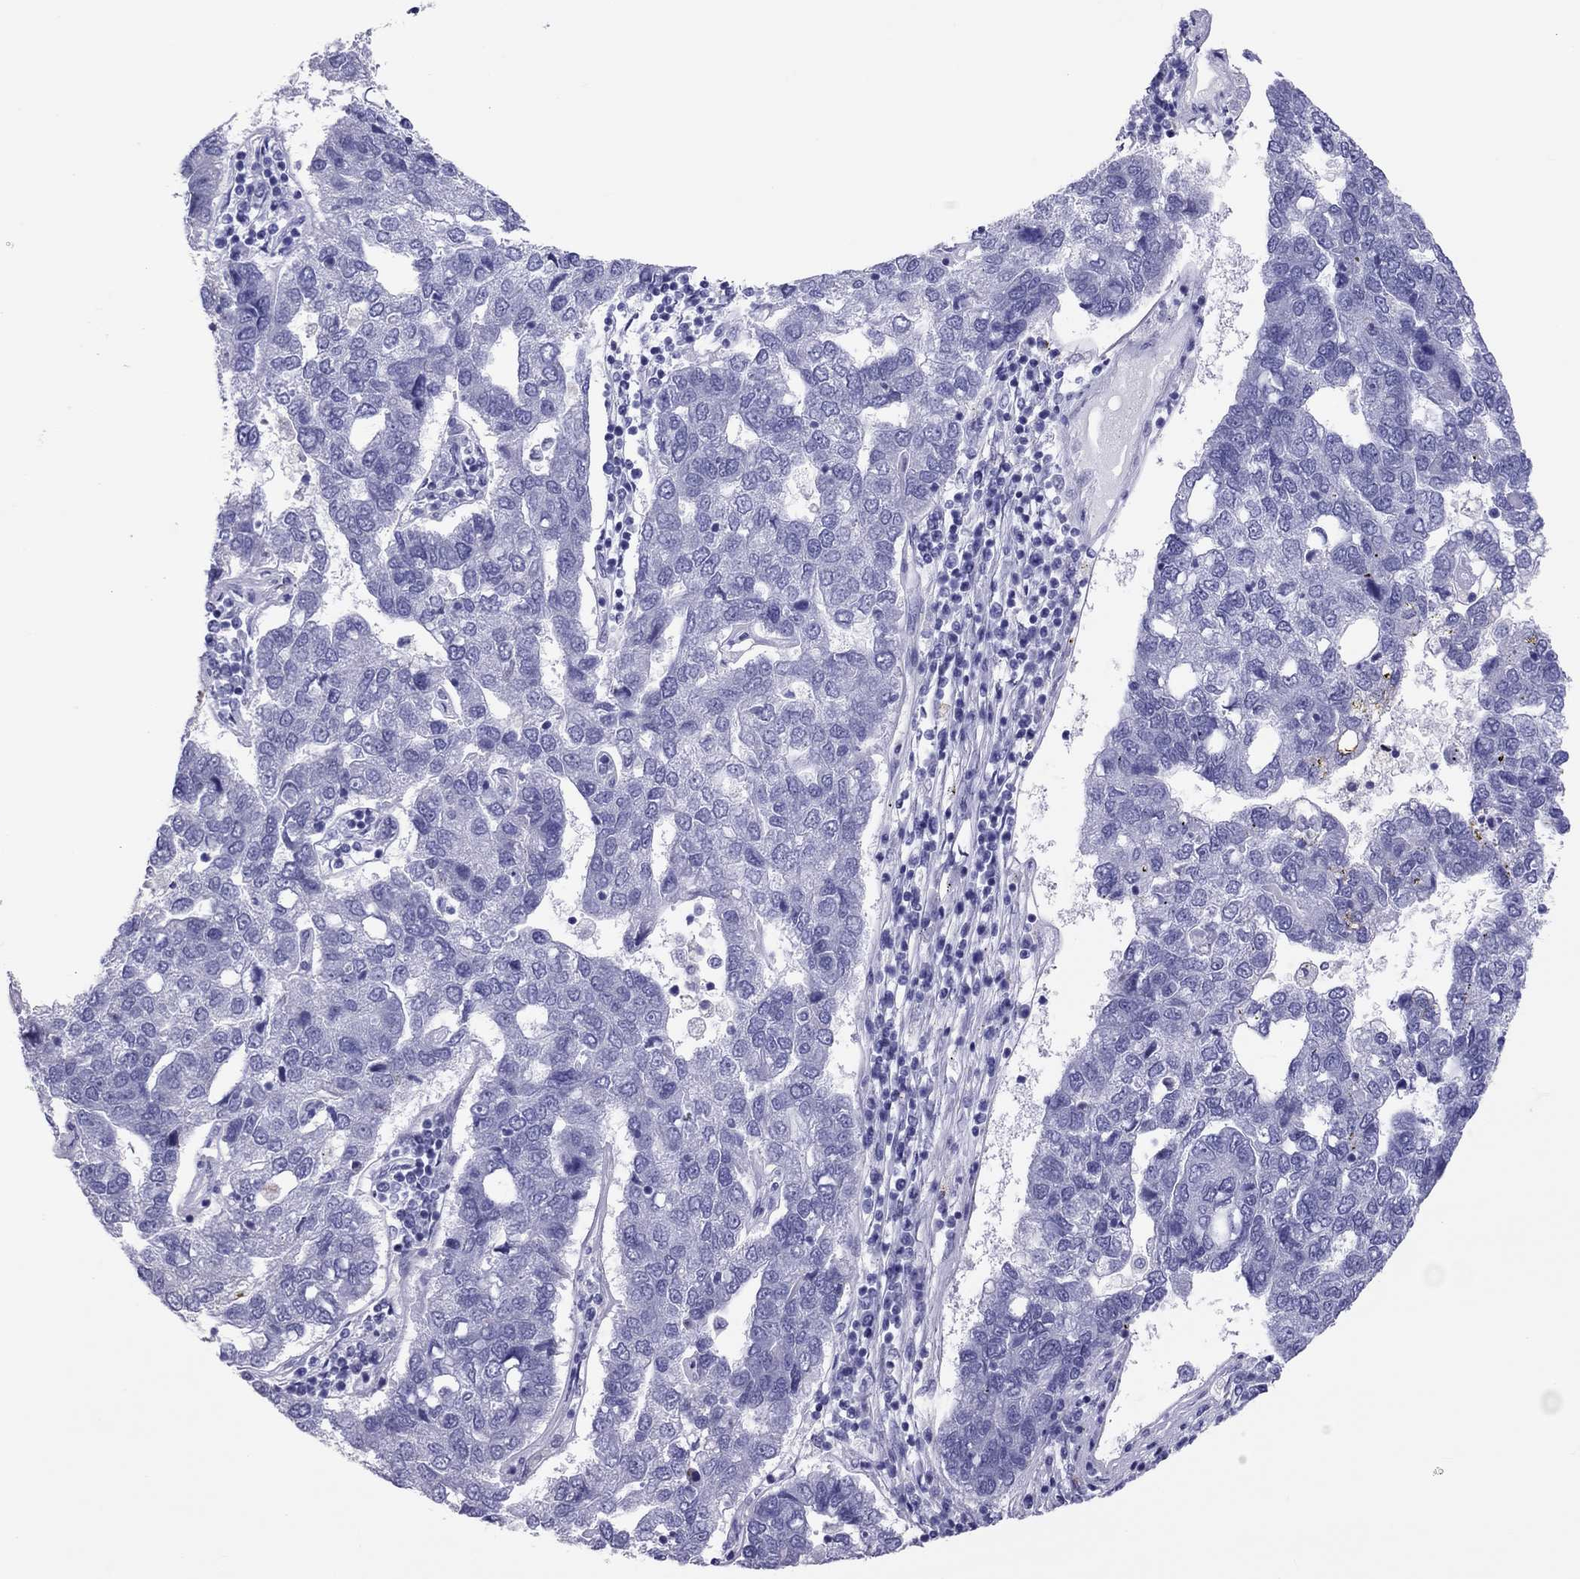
{"staining": {"intensity": "negative", "quantity": "none", "location": "none"}, "tissue": "pancreatic cancer", "cell_type": "Tumor cells", "image_type": "cancer", "snomed": [{"axis": "morphology", "description": "Adenocarcinoma, NOS"}, {"axis": "topography", "description": "Pancreas"}], "caption": "Immunohistochemistry of pancreatic cancer (adenocarcinoma) shows no positivity in tumor cells.", "gene": "ADORA2A", "patient": {"sex": "female", "age": 61}}